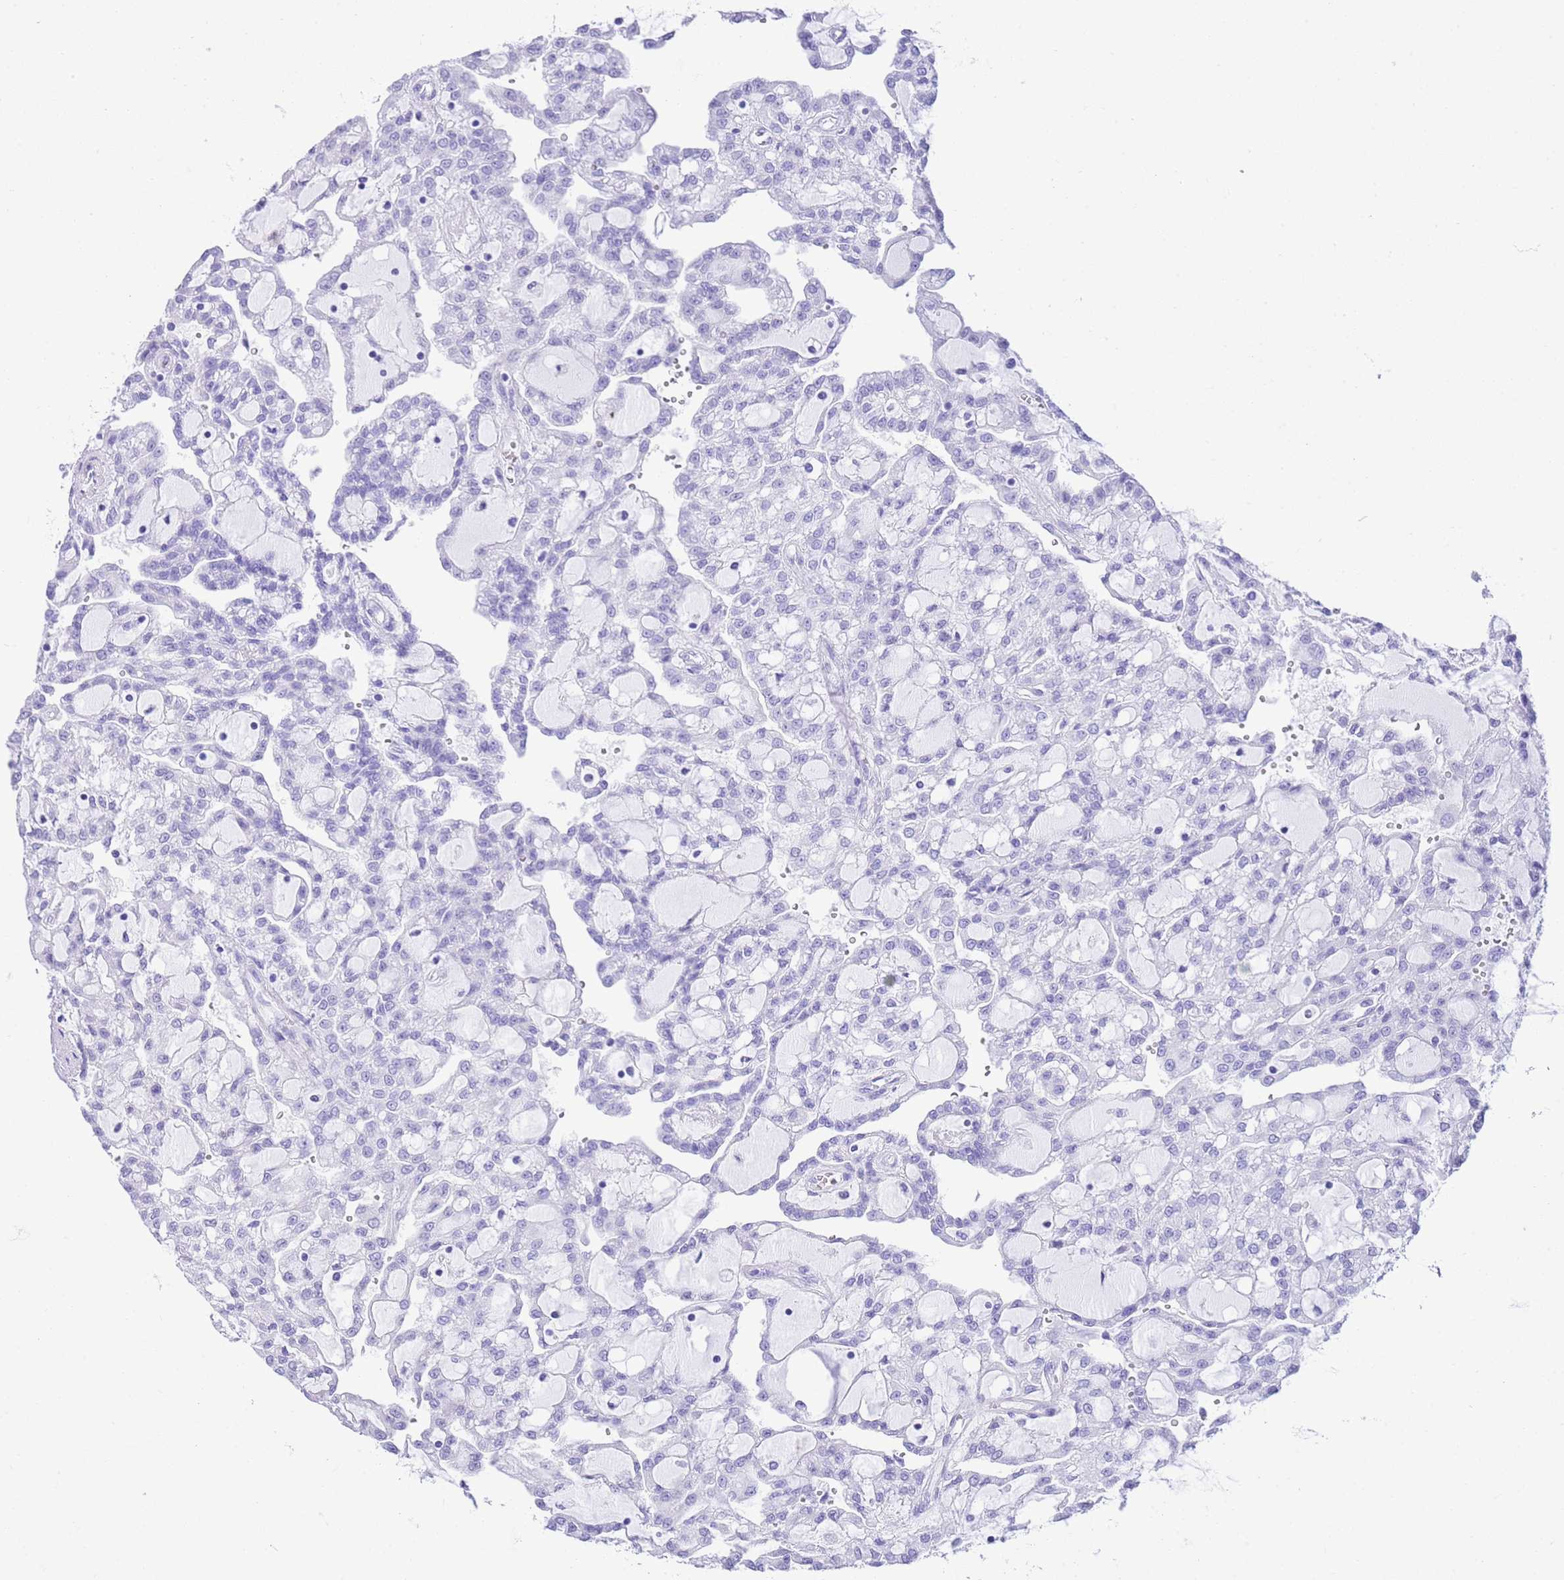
{"staining": {"intensity": "negative", "quantity": "none", "location": "none"}, "tissue": "renal cancer", "cell_type": "Tumor cells", "image_type": "cancer", "snomed": [{"axis": "morphology", "description": "Adenocarcinoma, NOS"}, {"axis": "topography", "description": "Kidney"}], "caption": "Adenocarcinoma (renal) was stained to show a protein in brown. There is no significant positivity in tumor cells.", "gene": "KCNC1", "patient": {"sex": "male", "age": 63}}